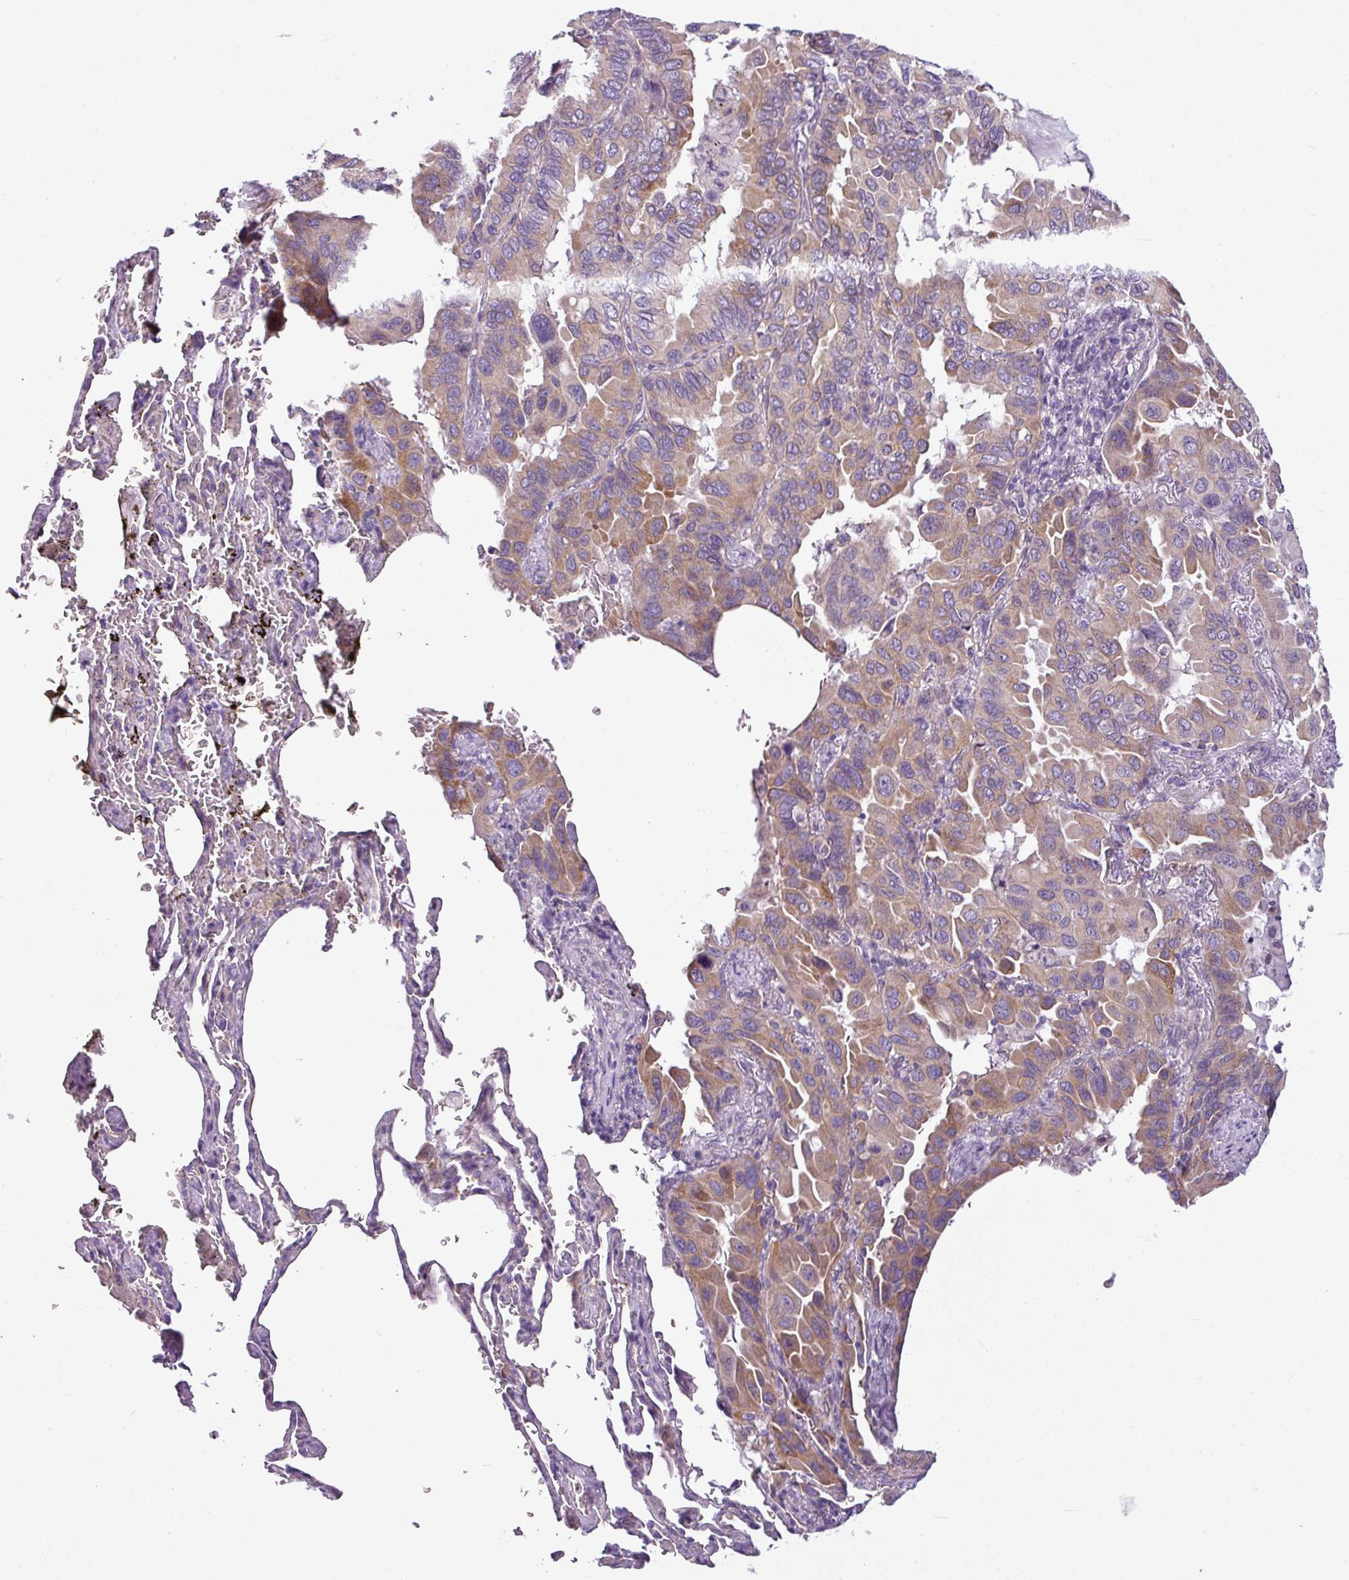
{"staining": {"intensity": "moderate", "quantity": ">75%", "location": "cytoplasmic/membranous"}, "tissue": "lung cancer", "cell_type": "Tumor cells", "image_type": "cancer", "snomed": [{"axis": "morphology", "description": "Adenocarcinoma, NOS"}, {"axis": "topography", "description": "Lung"}], "caption": "Lung cancer (adenocarcinoma) was stained to show a protein in brown. There is medium levels of moderate cytoplasmic/membranous expression in approximately >75% of tumor cells.", "gene": "TOR1AIP2", "patient": {"sex": "male", "age": 64}}